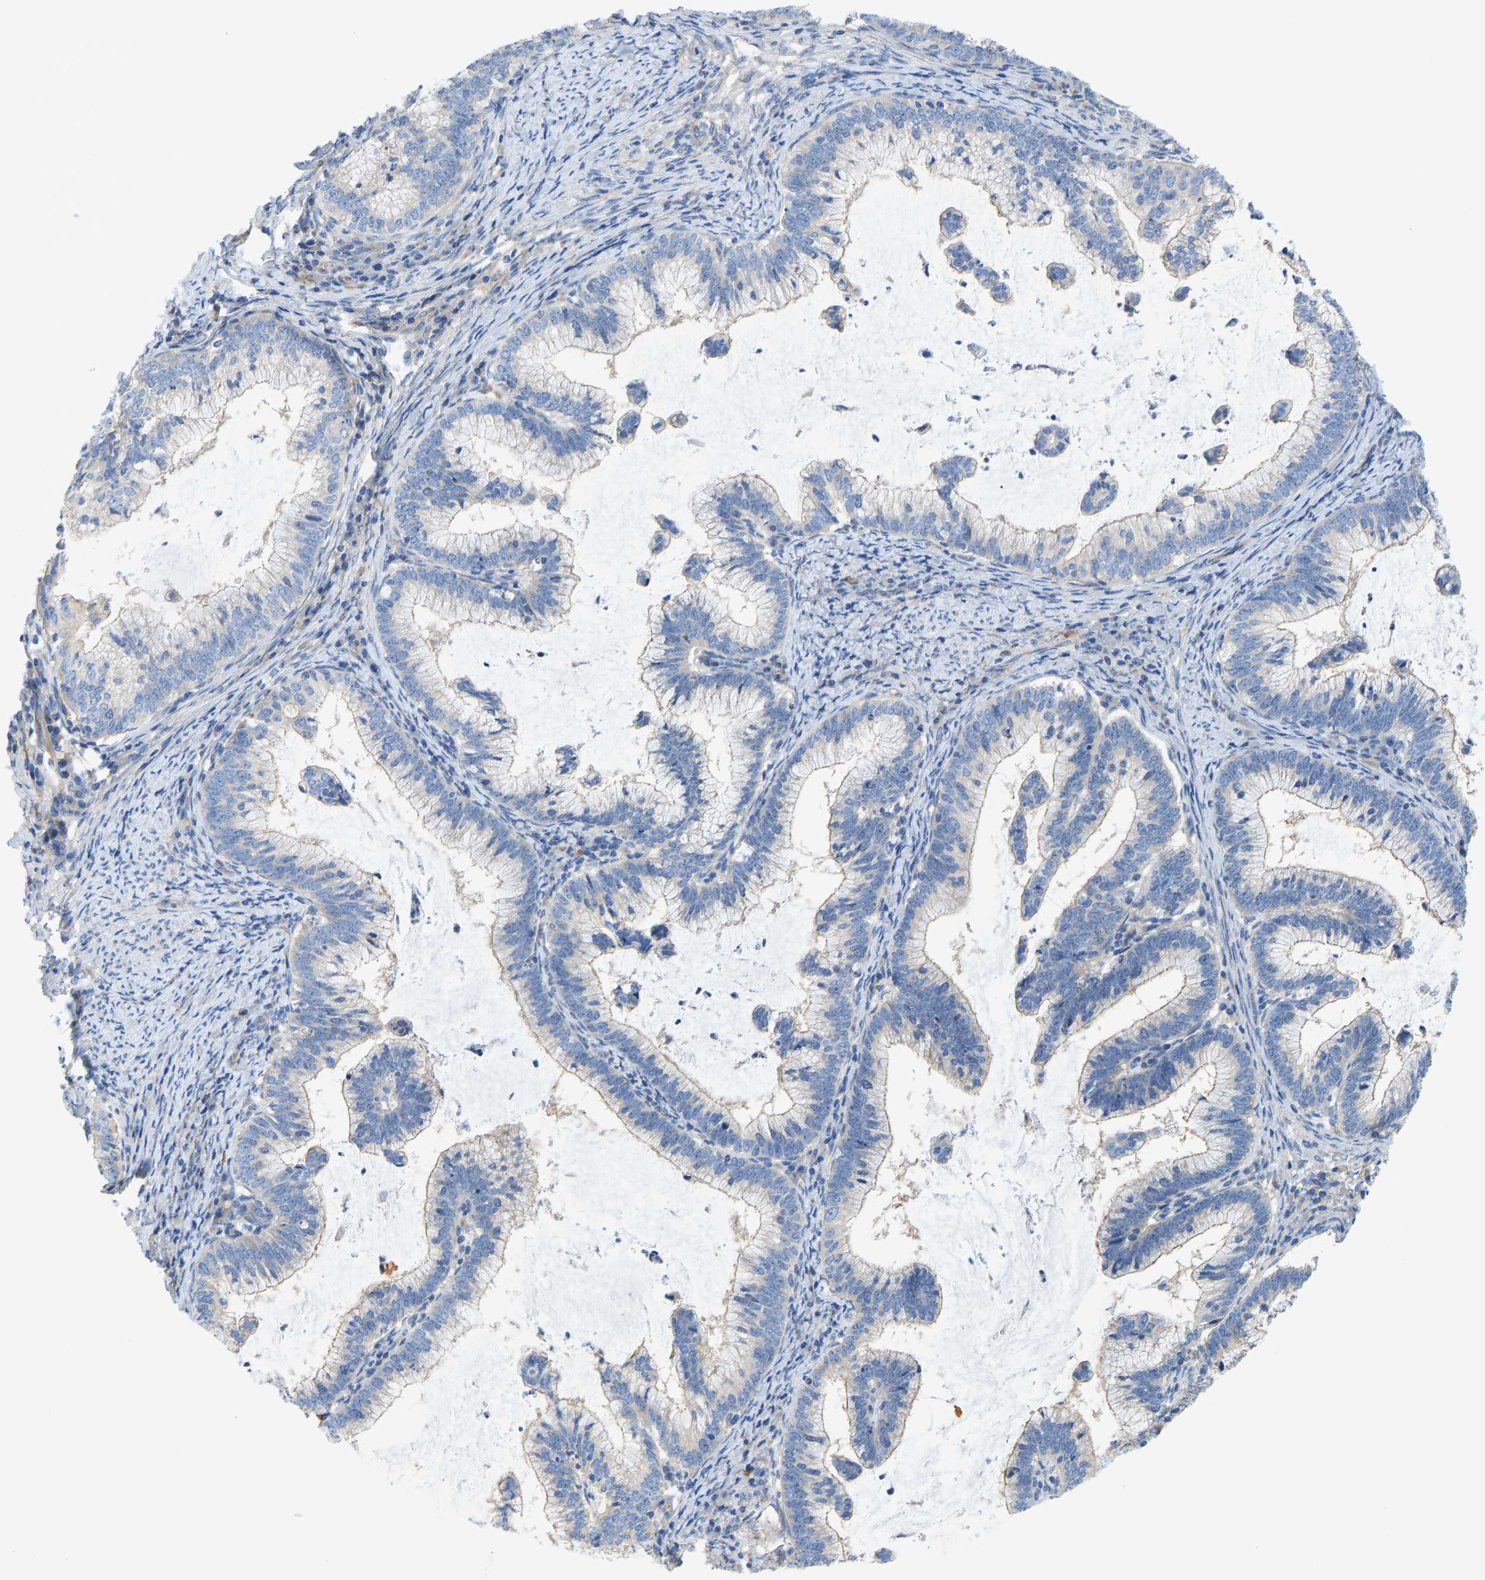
{"staining": {"intensity": "weak", "quantity": "25%-75%", "location": "cytoplasmic/membranous"}, "tissue": "cervical cancer", "cell_type": "Tumor cells", "image_type": "cancer", "snomed": [{"axis": "morphology", "description": "Adenocarcinoma, NOS"}, {"axis": "topography", "description": "Cervix"}], "caption": "Immunohistochemical staining of human cervical cancer (adenocarcinoma) displays low levels of weak cytoplasmic/membranous protein expression in approximately 25%-75% of tumor cells.", "gene": "CHAD", "patient": {"sex": "female", "age": 36}}